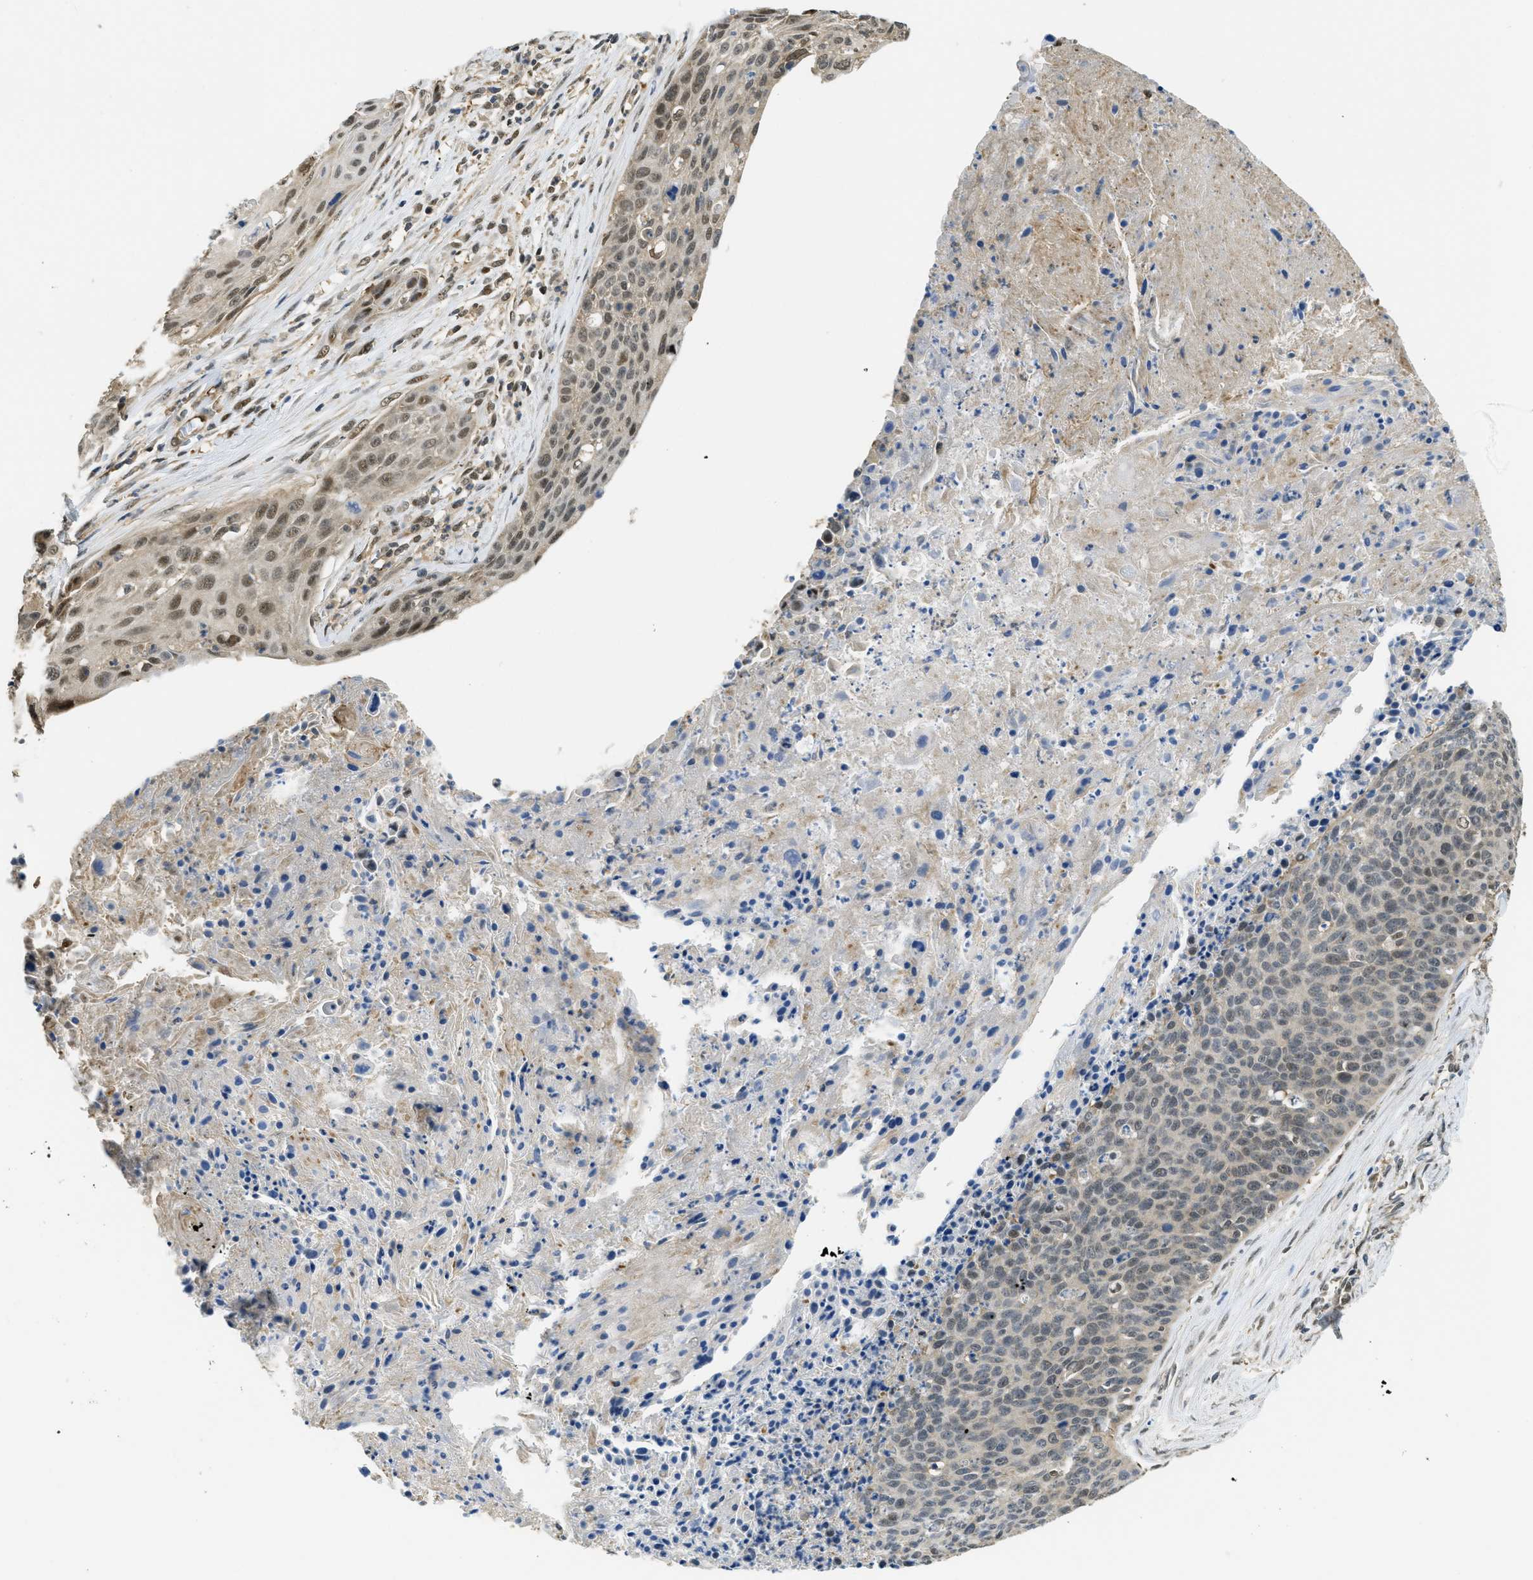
{"staining": {"intensity": "moderate", "quantity": "<25%", "location": "nuclear"}, "tissue": "cervical cancer", "cell_type": "Tumor cells", "image_type": "cancer", "snomed": [{"axis": "morphology", "description": "Squamous cell carcinoma, NOS"}, {"axis": "topography", "description": "Cervix"}], "caption": "There is low levels of moderate nuclear positivity in tumor cells of squamous cell carcinoma (cervical), as demonstrated by immunohistochemical staining (brown color).", "gene": "PSMC5", "patient": {"sex": "female", "age": 55}}